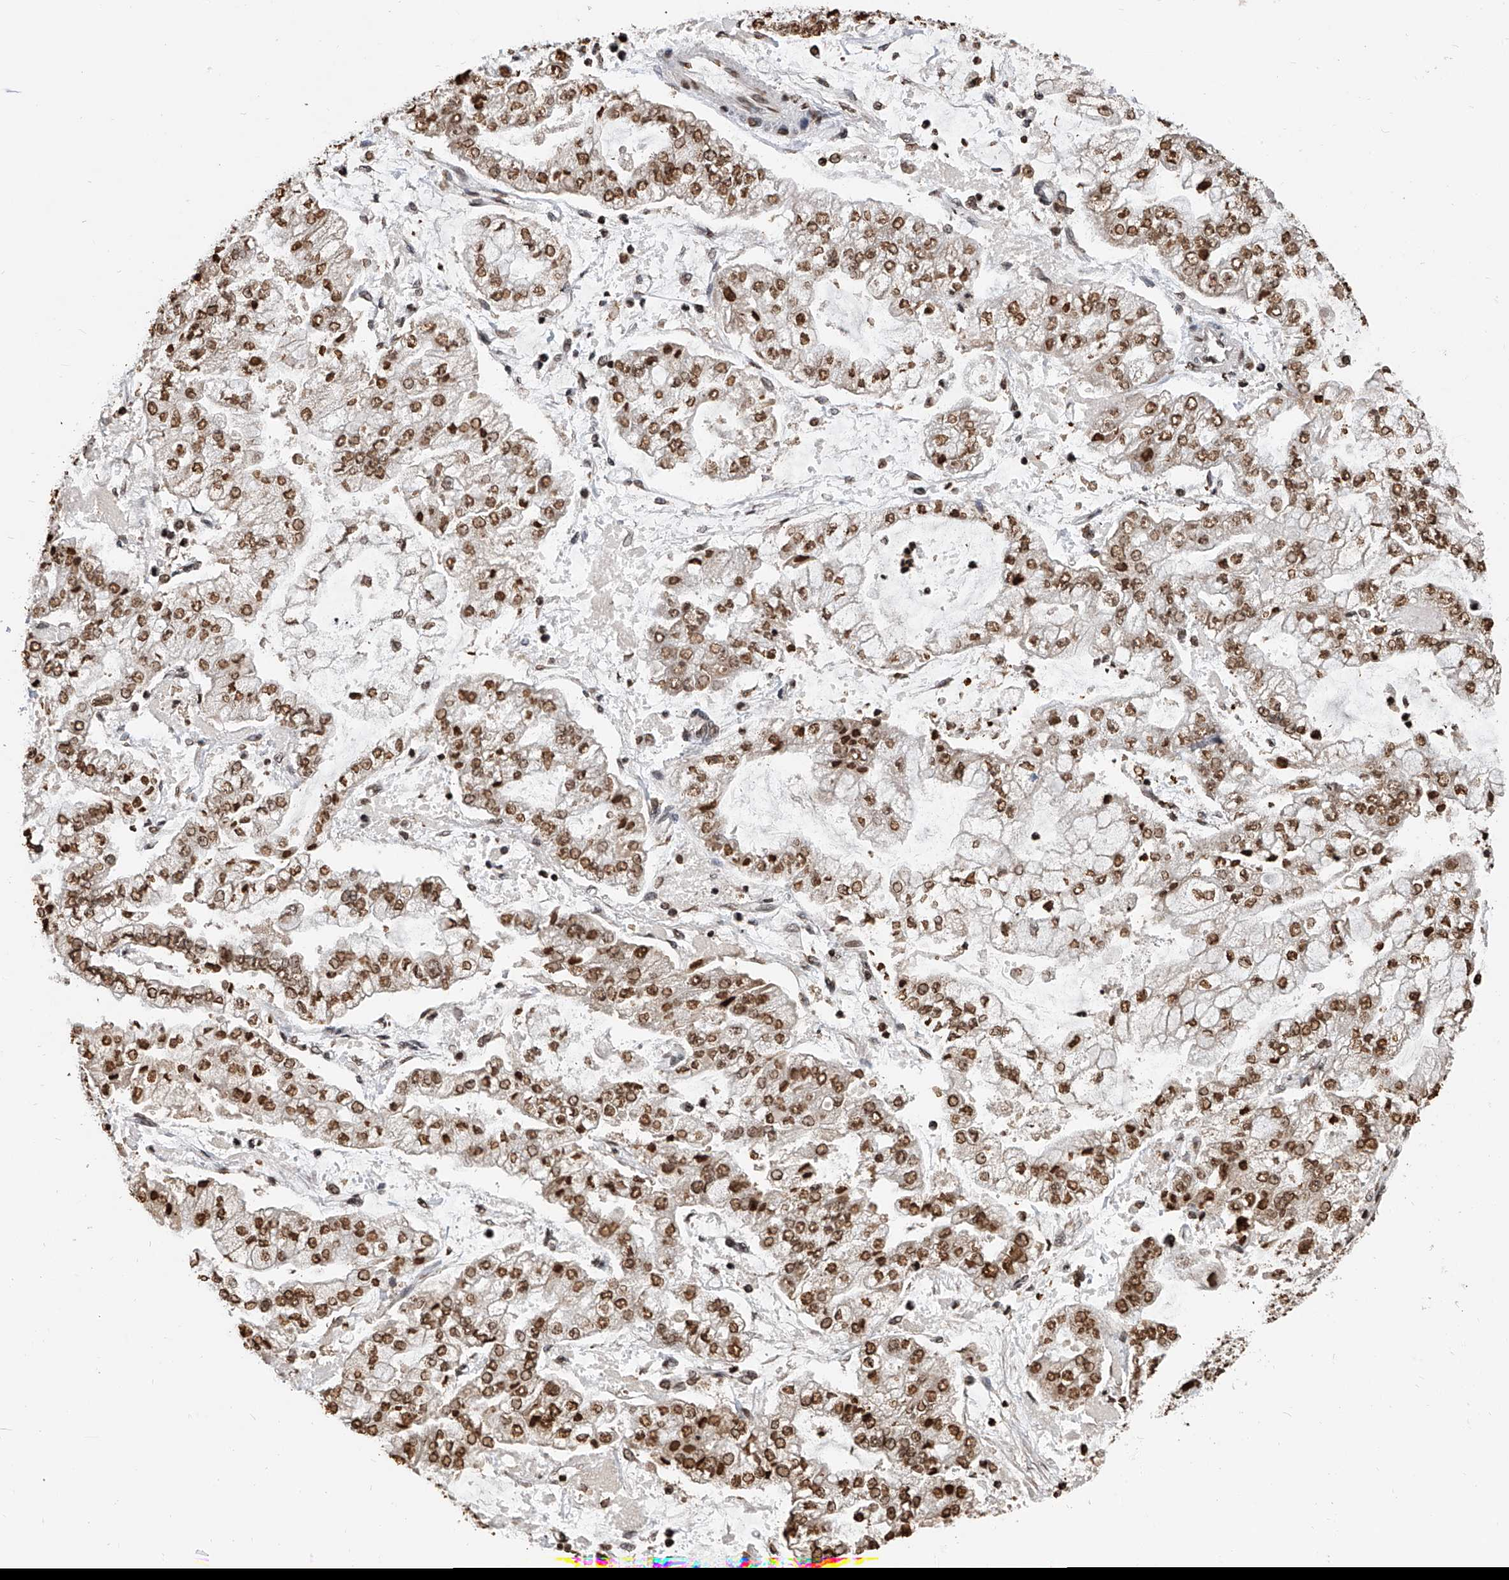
{"staining": {"intensity": "moderate", "quantity": ">75%", "location": "nuclear"}, "tissue": "stomach cancer", "cell_type": "Tumor cells", "image_type": "cancer", "snomed": [{"axis": "morphology", "description": "Adenocarcinoma, NOS"}, {"axis": "topography", "description": "Stomach"}], "caption": "This micrograph demonstrates stomach cancer stained with immunohistochemistry (IHC) to label a protein in brown. The nuclear of tumor cells show moderate positivity for the protein. Nuclei are counter-stained blue.", "gene": "CFAP410", "patient": {"sex": "male", "age": 76}}